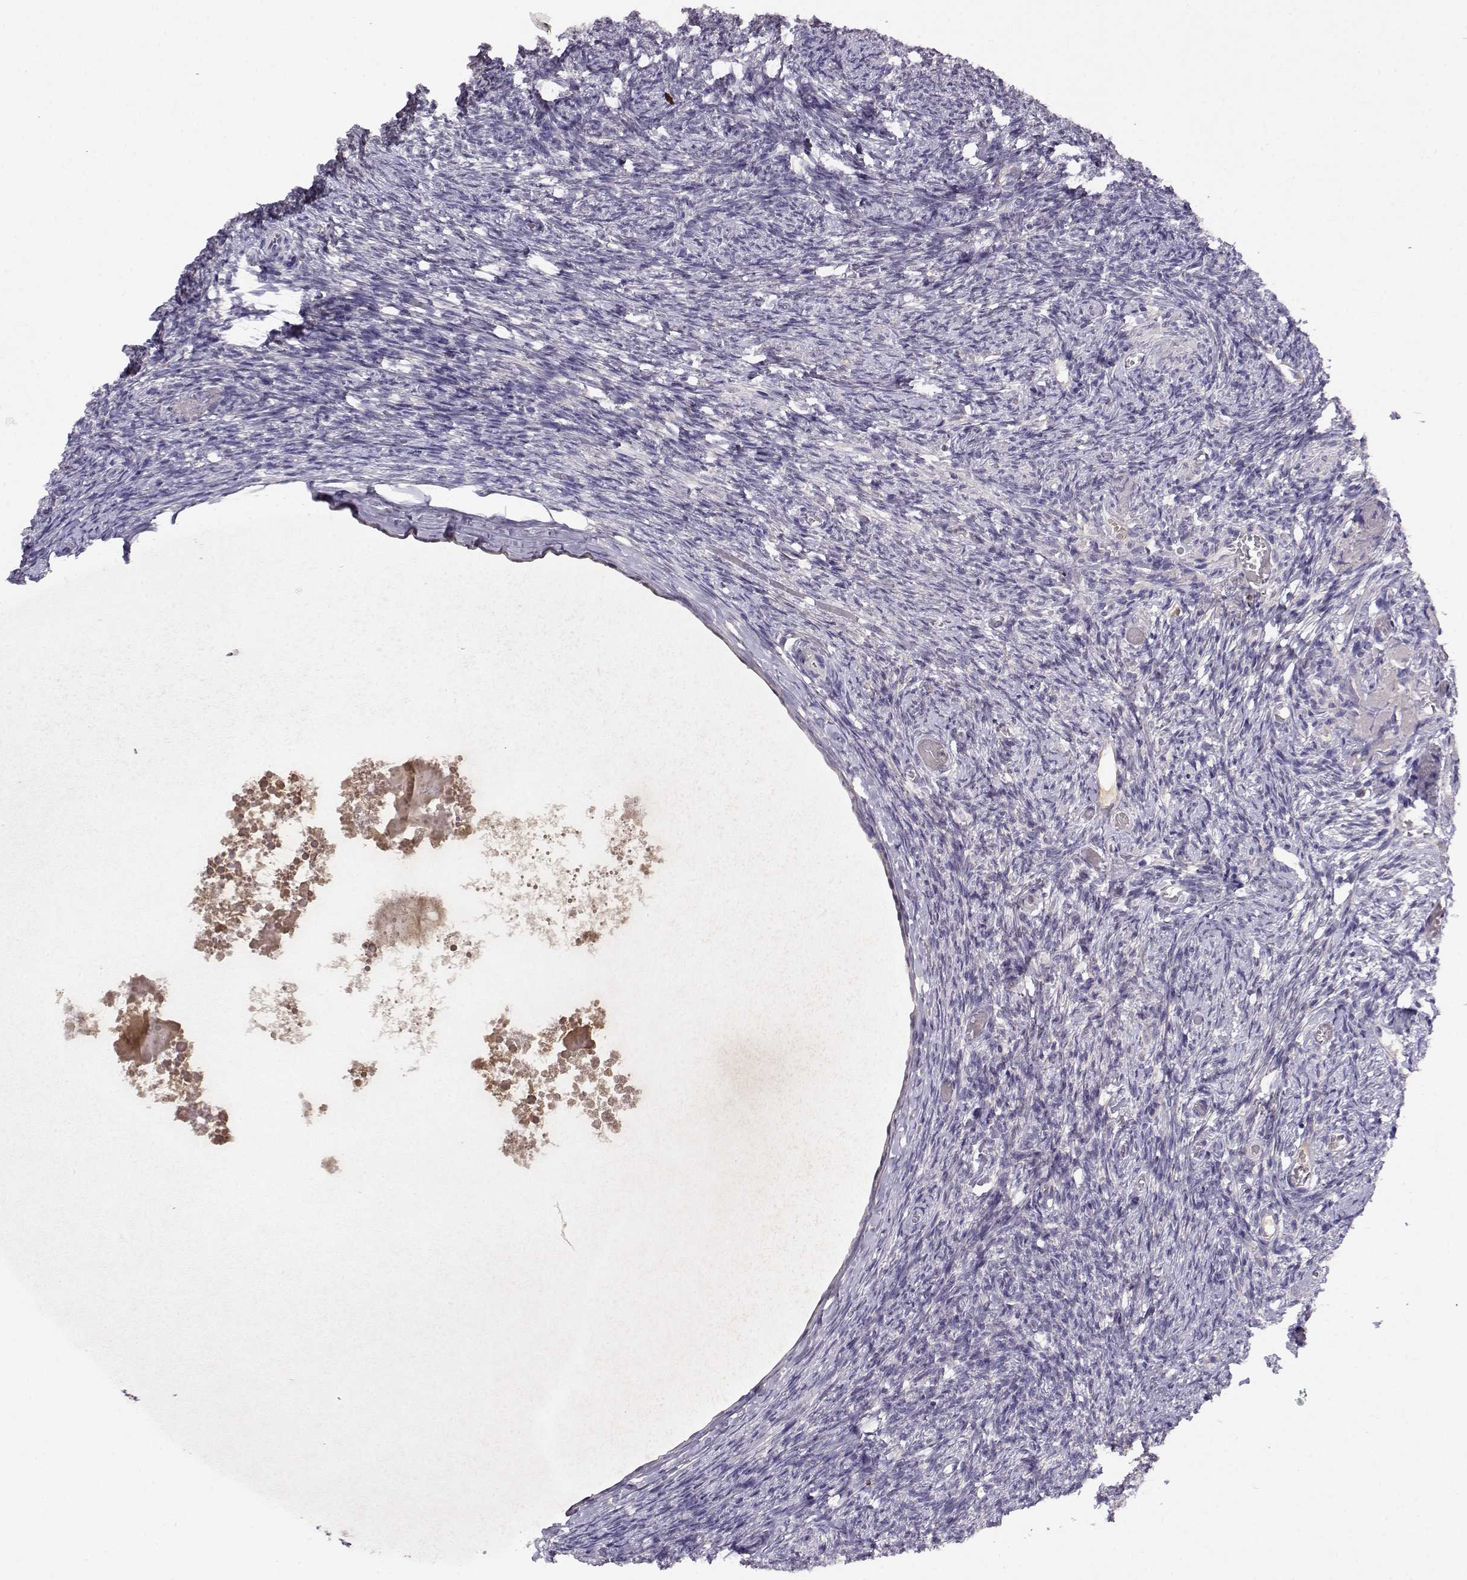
{"staining": {"intensity": "negative", "quantity": "none", "location": "none"}, "tissue": "ovary", "cell_type": "Ovarian stroma cells", "image_type": "normal", "snomed": [{"axis": "morphology", "description": "Normal tissue, NOS"}, {"axis": "topography", "description": "Ovary"}], "caption": "Ovarian stroma cells show no significant protein positivity in benign ovary. (DAB immunohistochemistry (IHC) visualized using brightfield microscopy, high magnification).", "gene": "TACR1", "patient": {"sex": "female", "age": 72}}